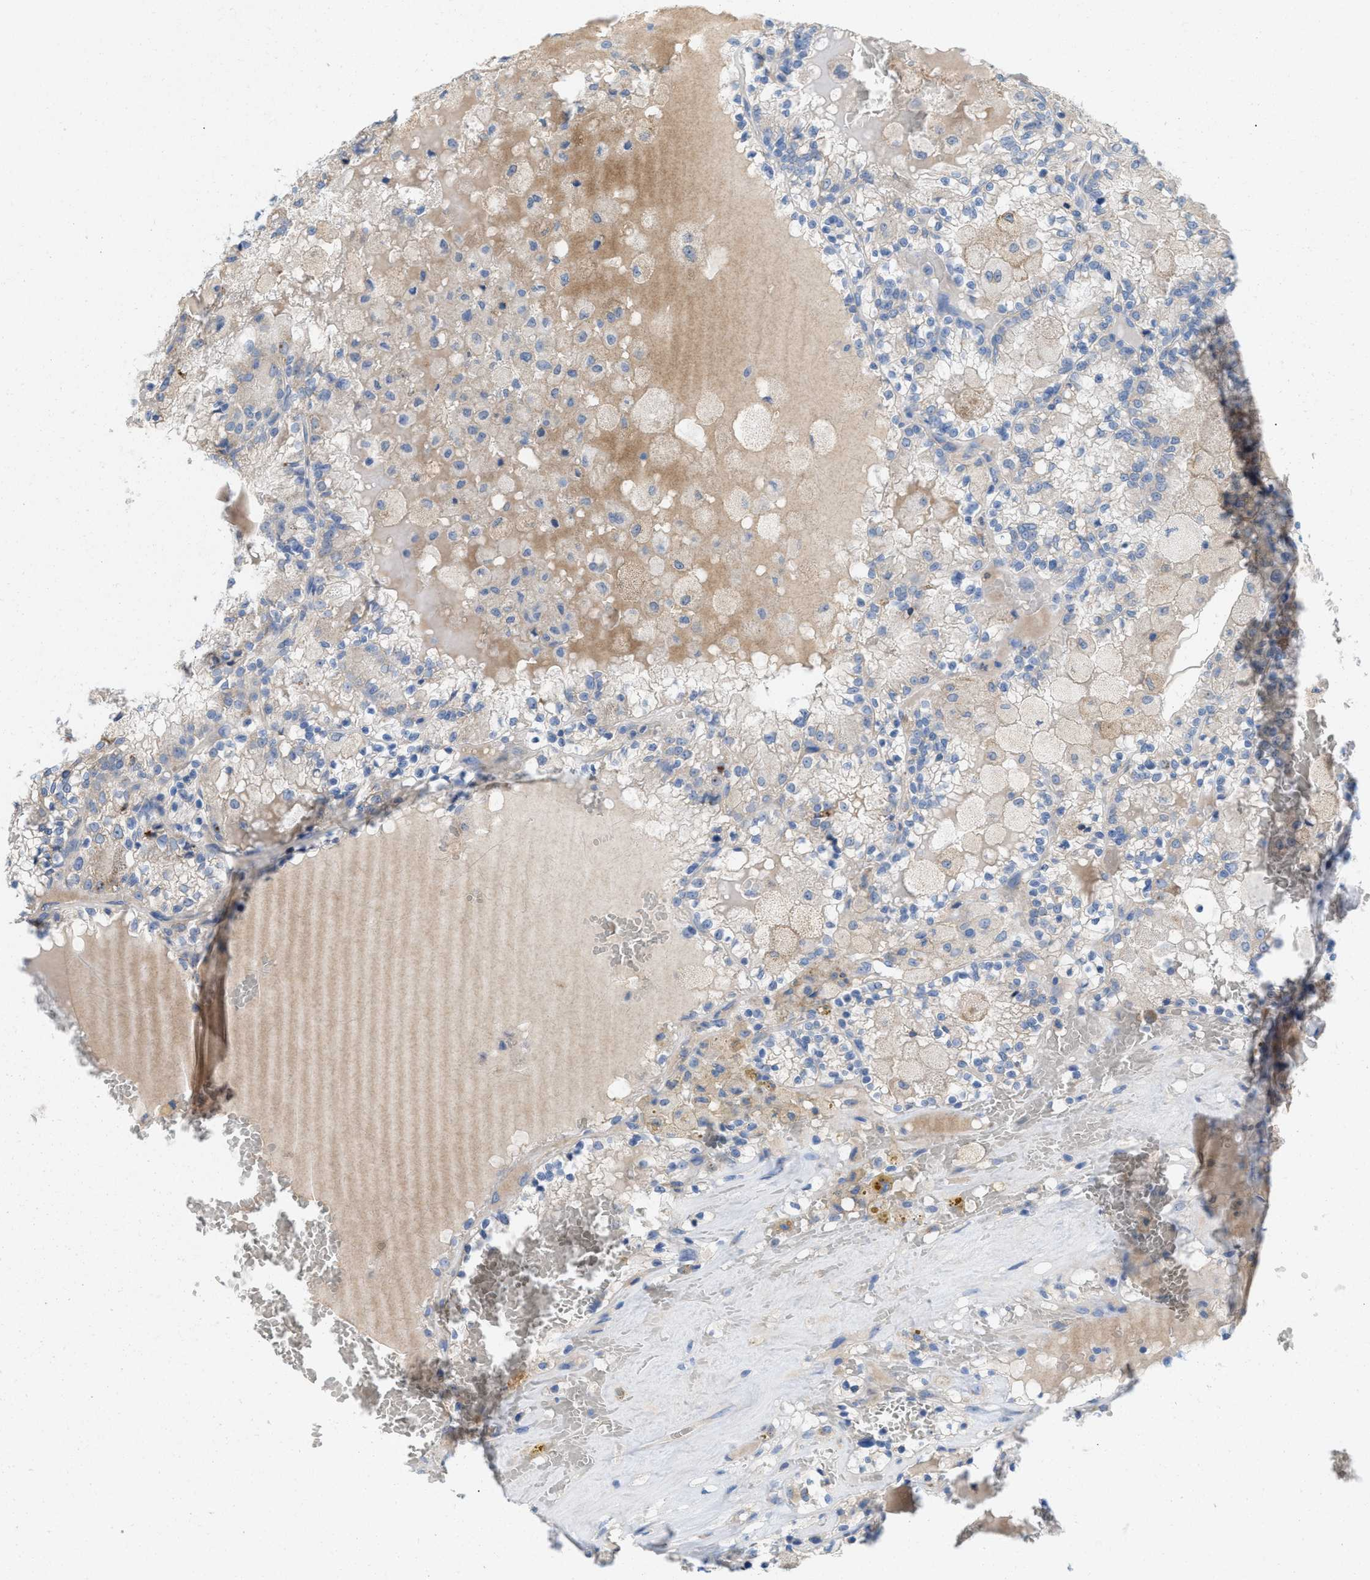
{"staining": {"intensity": "negative", "quantity": "none", "location": "none"}, "tissue": "renal cancer", "cell_type": "Tumor cells", "image_type": "cancer", "snomed": [{"axis": "morphology", "description": "Adenocarcinoma, NOS"}, {"axis": "topography", "description": "Kidney"}], "caption": "A micrograph of human renal cancer is negative for staining in tumor cells.", "gene": "DYNC2I1", "patient": {"sex": "female", "age": 56}}